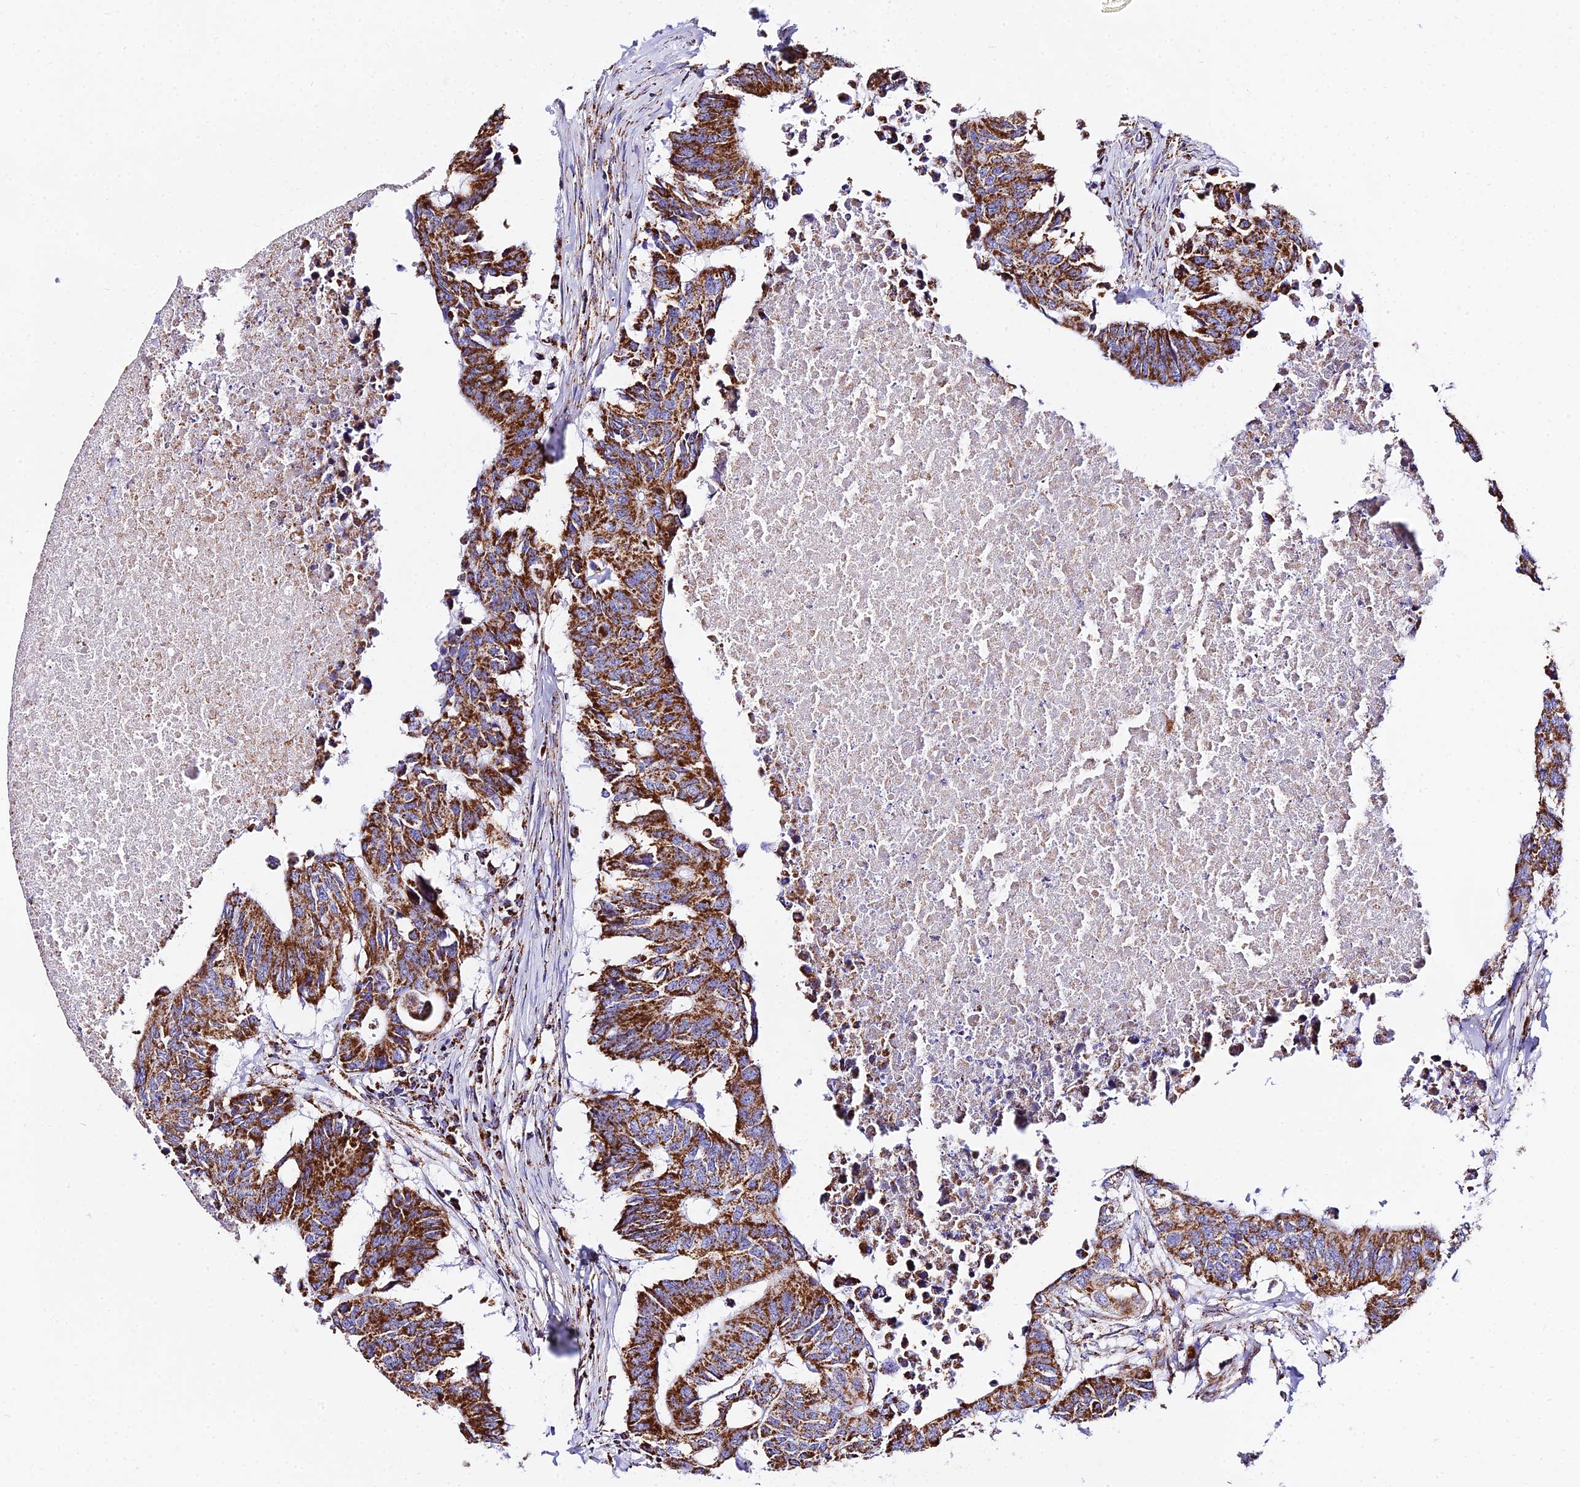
{"staining": {"intensity": "strong", "quantity": ">75%", "location": "cytoplasmic/membranous"}, "tissue": "colorectal cancer", "cell_type": "Tumor cells", "image_type": "cancer", "snomed": [{"axis": "morphology", "description": "Adenocarcinoma, NOS"}, {"axis": "topography", "description": "Colon"}], "caption": "Protein staining exhibits strong cytoplasmic/membranous positivity in approximately >75% of tumor cells in colorectal cancer.", "gene": "ATP5PD", "patient": {"sex": "male", "age": 71}}